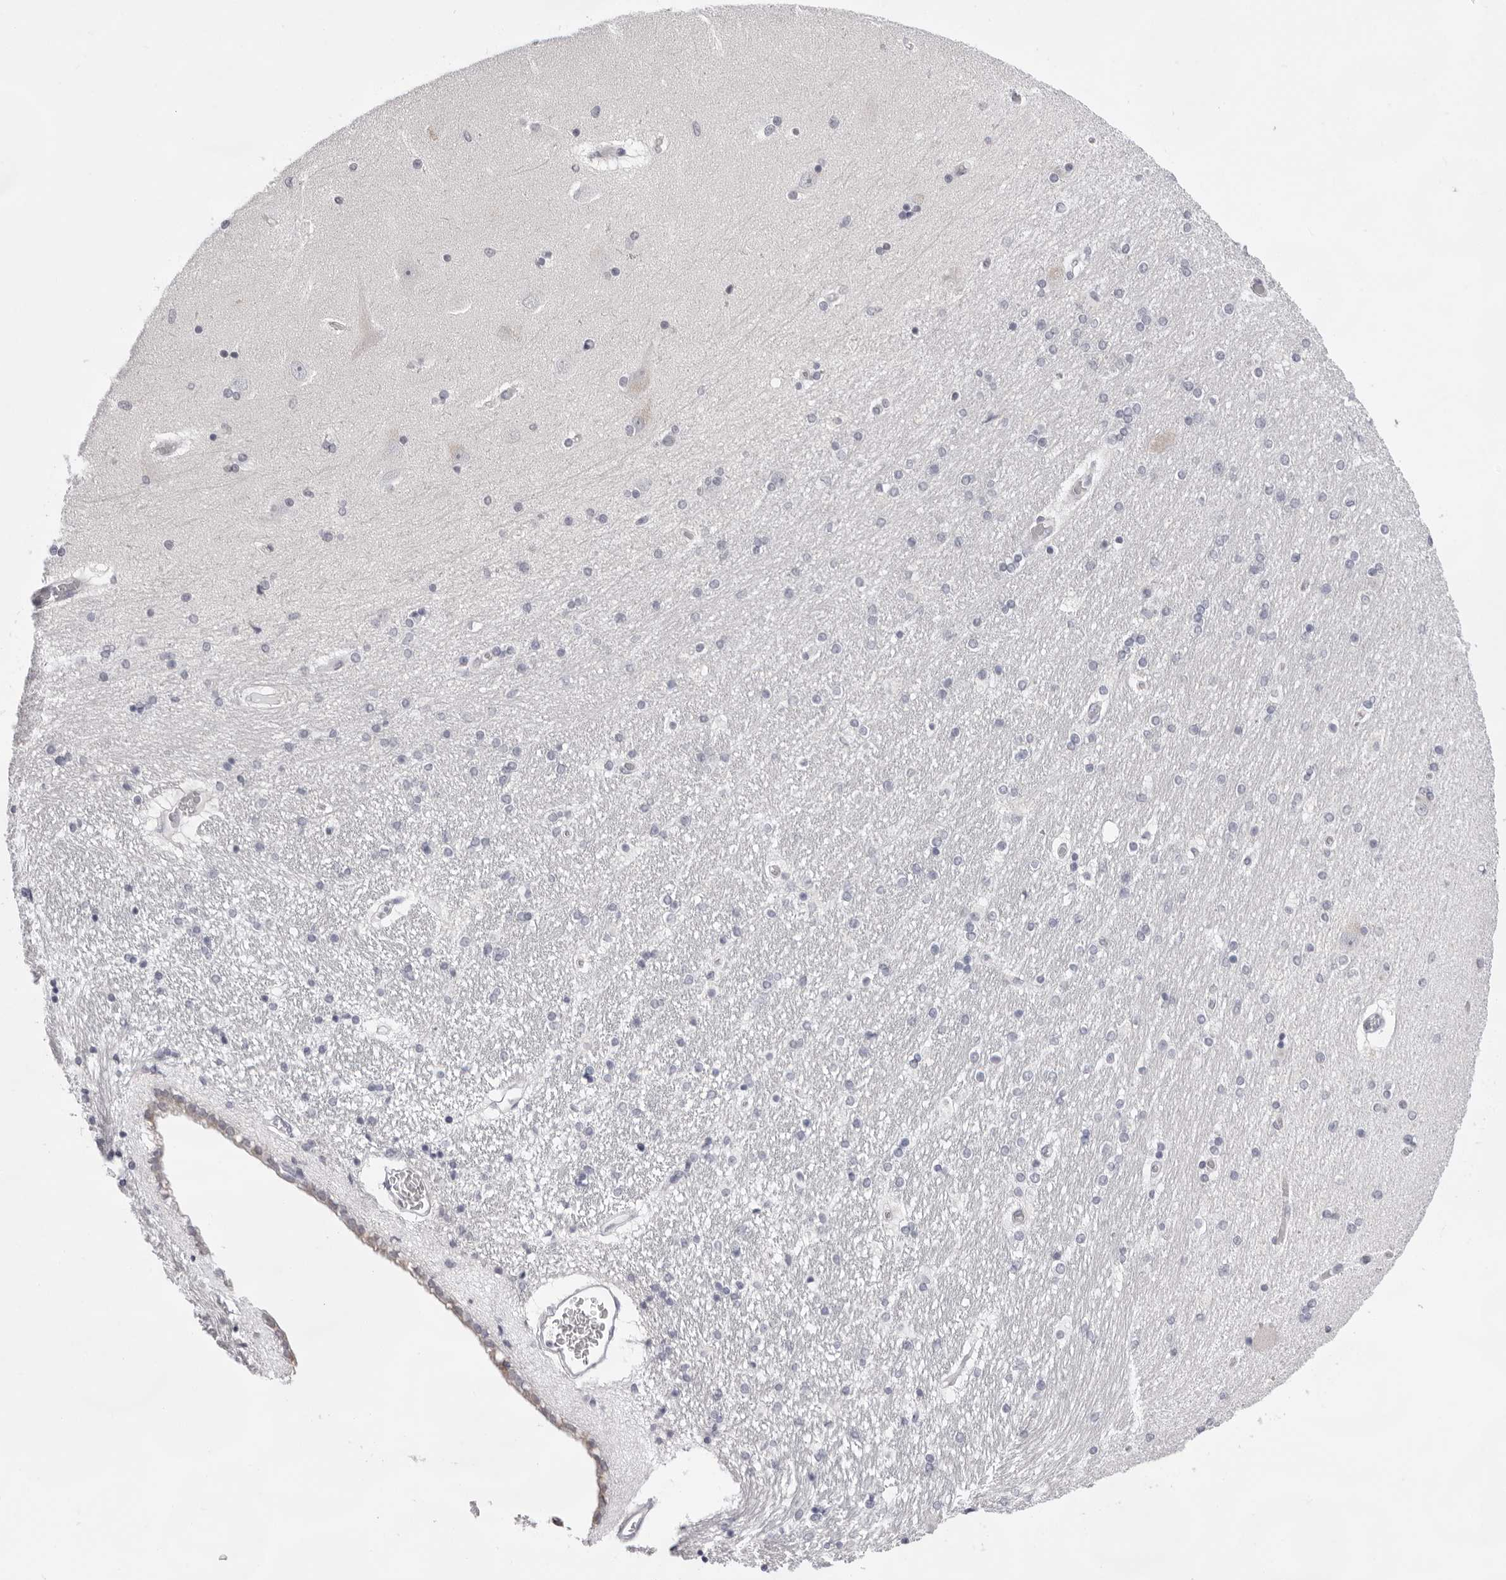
{"staining": {"intensity": "negative", "quantity": "none", "location": "none"}, "tissue": "hippocampus", "cell_type": "Glial cells", "image_type": "normal", "snomed": [{"axis": "morphology", "description": "Normal tissue, NOS"}, {"axis": "topography", "description": "Hippocampus"}], "caption": "High power microscopy photomicrograph of an immunohistochemistry (IHC) histopathology image of benign hippocampus, revealing no significant positivity in glial cells.", "gene": "SMIM2", "patient": {"sex": "female", "age": 54}}